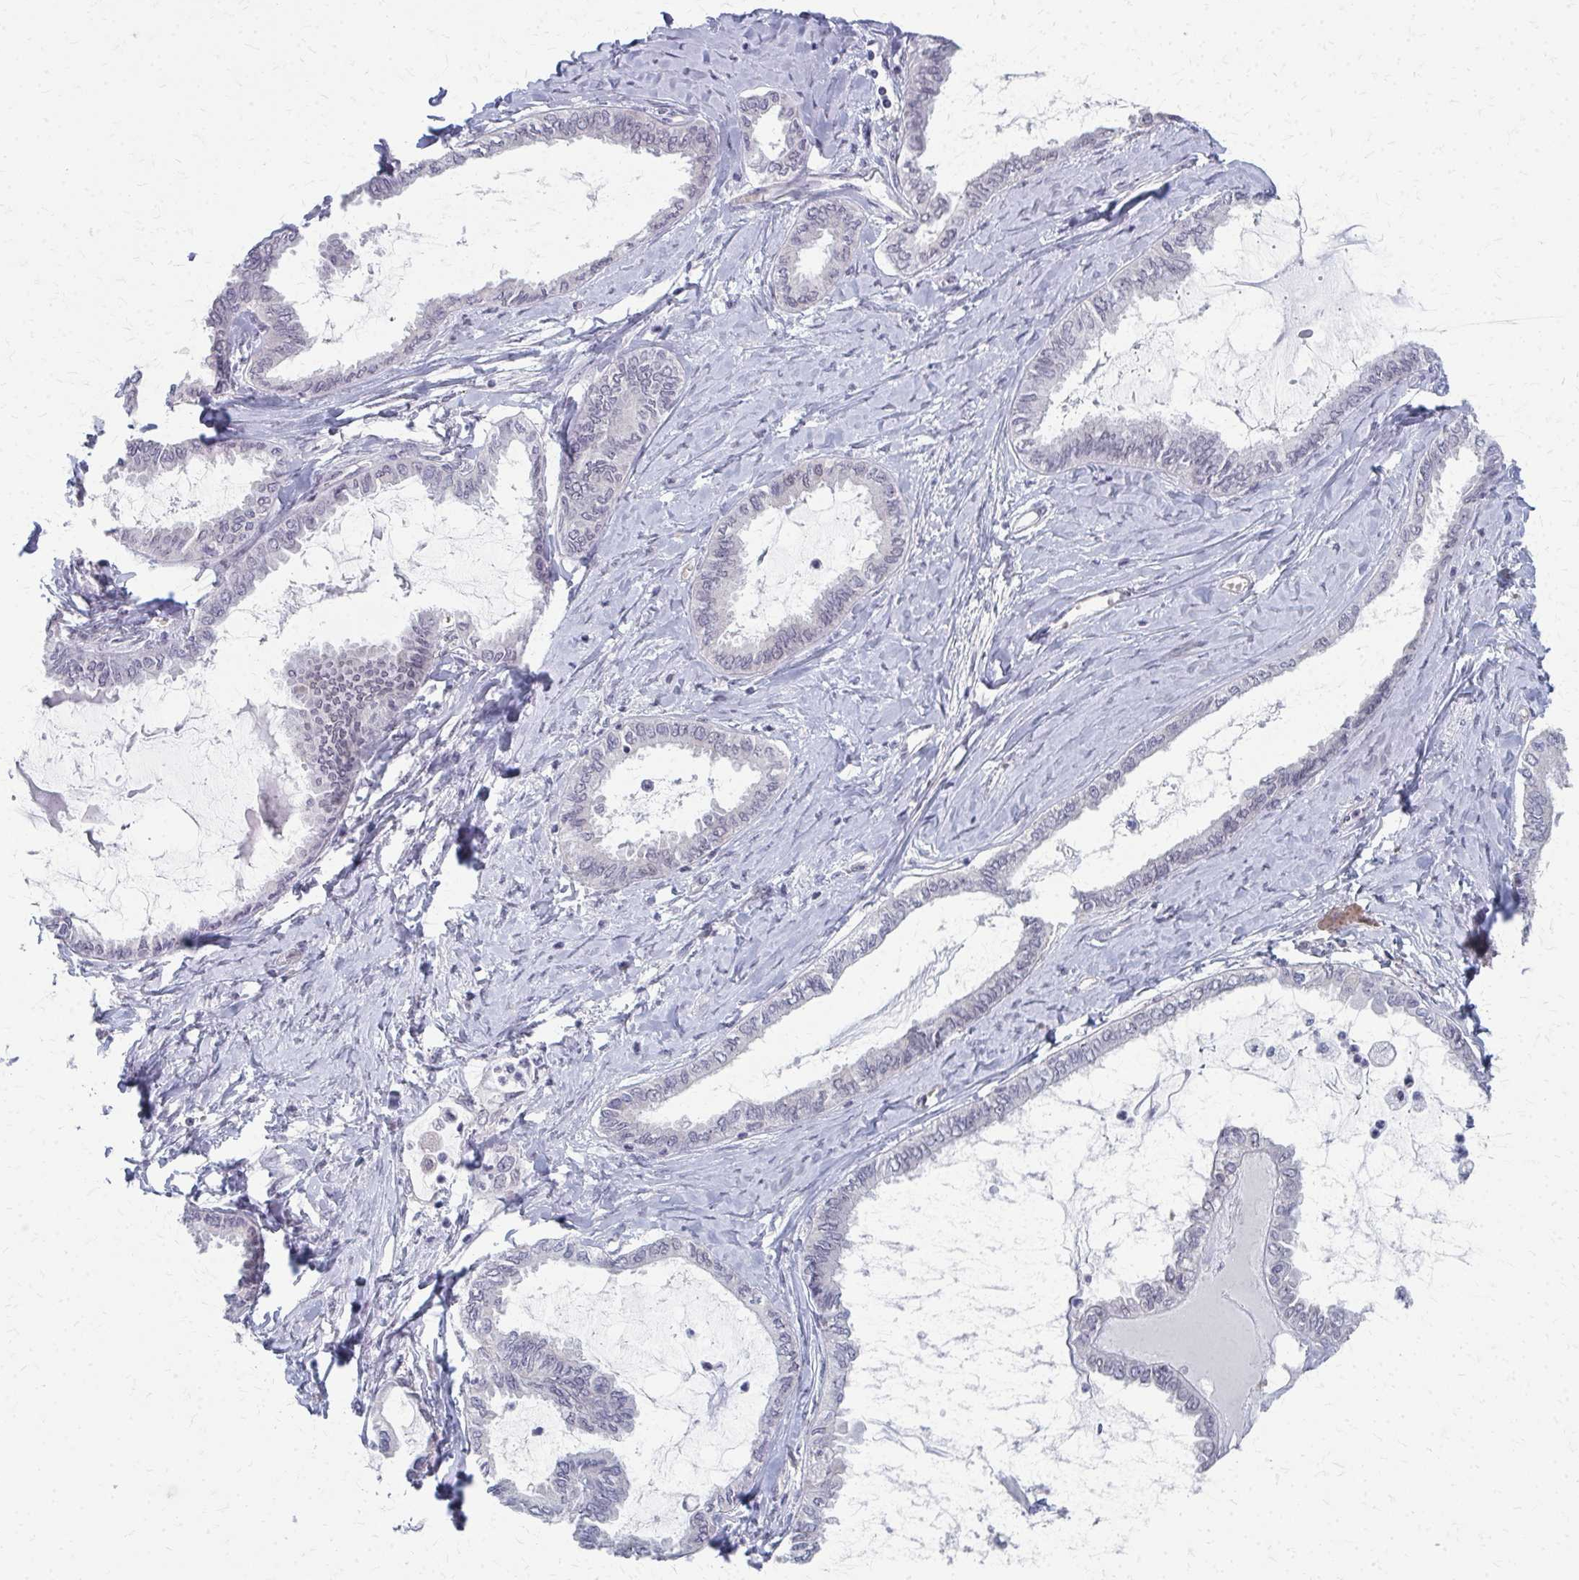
{"staining": {"intensity": "negative", "quantity": "none", "location": "none"}, "tissue": "ovarian cancer", "cell_type": "Tumor cells", "image_type": "cancer", "snomed": [{"axis": "morphology", "description": "Carcinoma, endometroid"}, {"axis": "topography", "description": "Ovary"}], "caption": "Micrograph shows no protein expression in tumor cells of ovarian cancer tissue. The staining was performed using DAB to visualize the protein expression in brown, while the nuclei were stained in blue with hematoxylin (Magnification: 20x).", "gene": "NUDT16", "patient": {"sex": "female", "age": 70}}